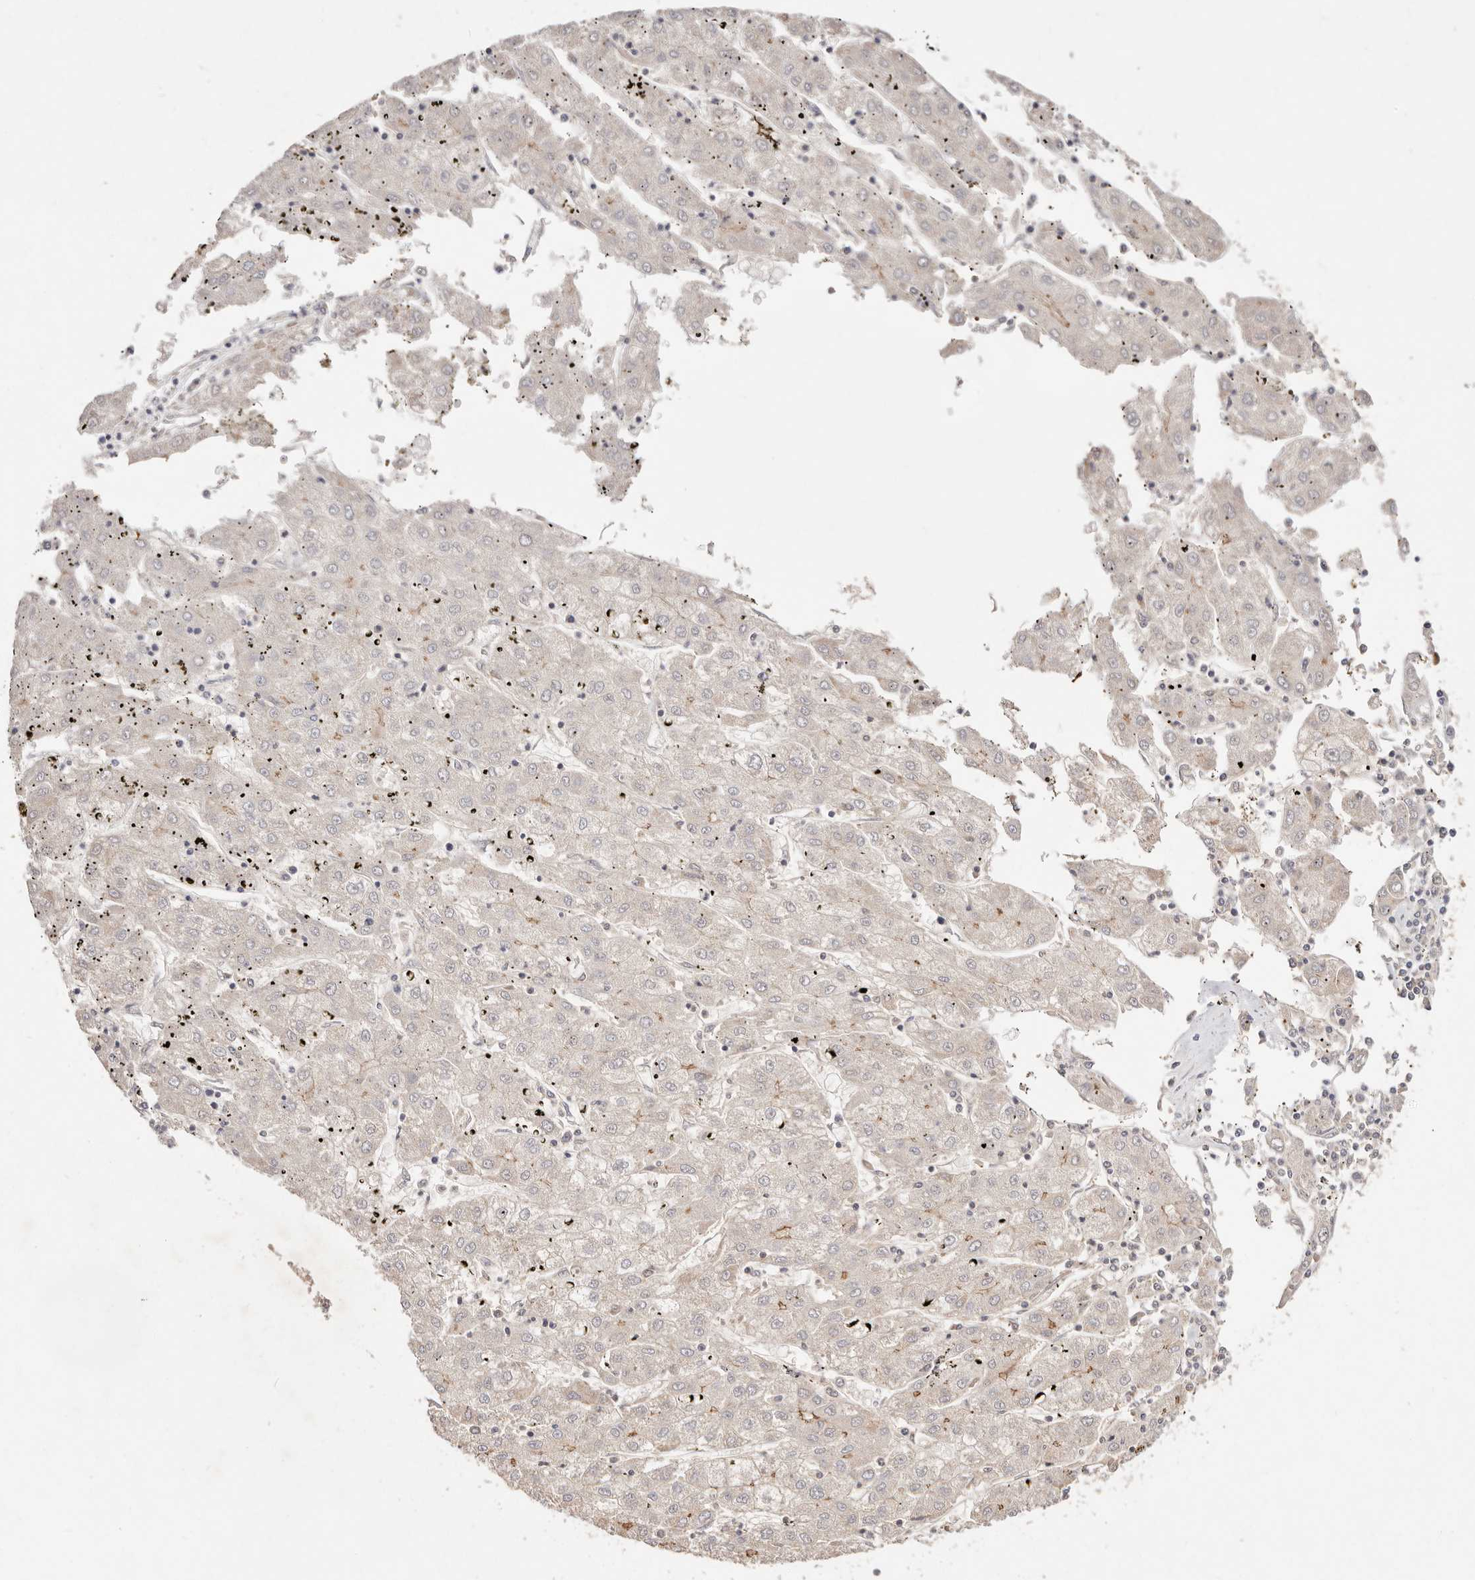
{"staining": {"intensity": "weak", "quantity": "<25%", "location": "cytoplasmic/membranous"}, "tissue": "liver cancer", "cell_type": "Tumor cells", "image_type": "cancer", "snomed": [{"axis": "morphology", "description": "Carcinoma, Hepatocellular, NOS"}, {"axis": "topography", "description": "Liver"}], "caption": "High power microscopy image of an immunohistochemistry (IHC) photomicrograph of liver hepatocellular carcinoma, revealing no significant expression in tumor cells. (DAB (3,3'-diaminobenzidine) immunohistochemistry with hematoxylin counter stain).", "gene": "CXADR", "patient": {"sex": "male", "age": 72}}